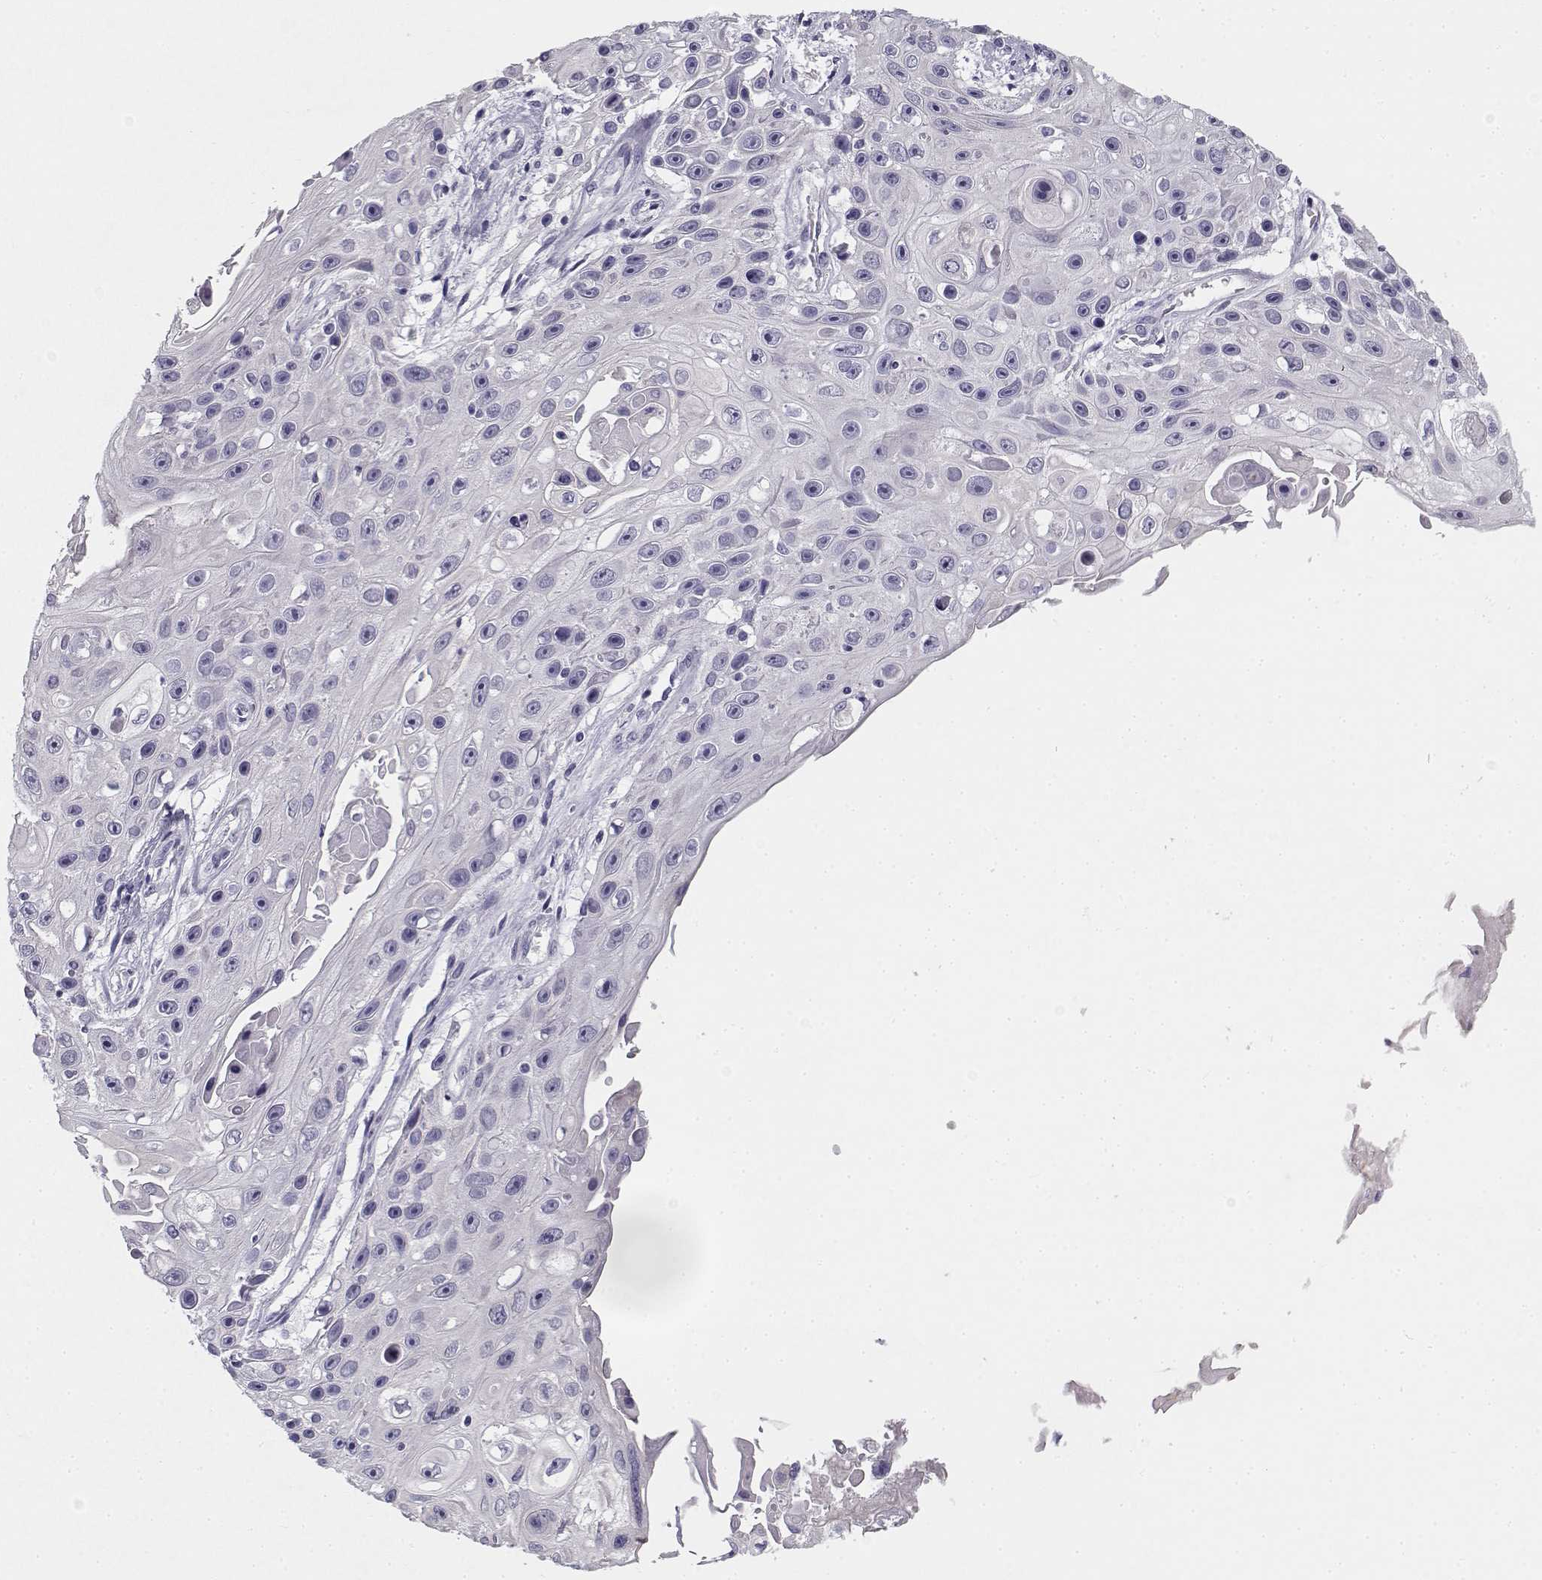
{"staining": {"intensity": "negative", "quantity": "none", "location": "none"}, "tissue": "skin cancer", "cell_type": "Tumor cells", "image_type": "cancer", "snomed": [{"axis": "morphology", "description": "Squamous cell carcinoma, NOS"}, {"axis": "topography", "description": "Skin"}], "caption": "Photomicrograph shows no protein staining in tumor cells of skin squamous cell carcinoma tissue. The staining was performed using DAB to visualize the protein expression in brown, while the nuclei were stained in blue with hematoxylin (Magnification: 20x).", "gene": "CREB3L3", "patient": {"sex": "male", "age": 82}}